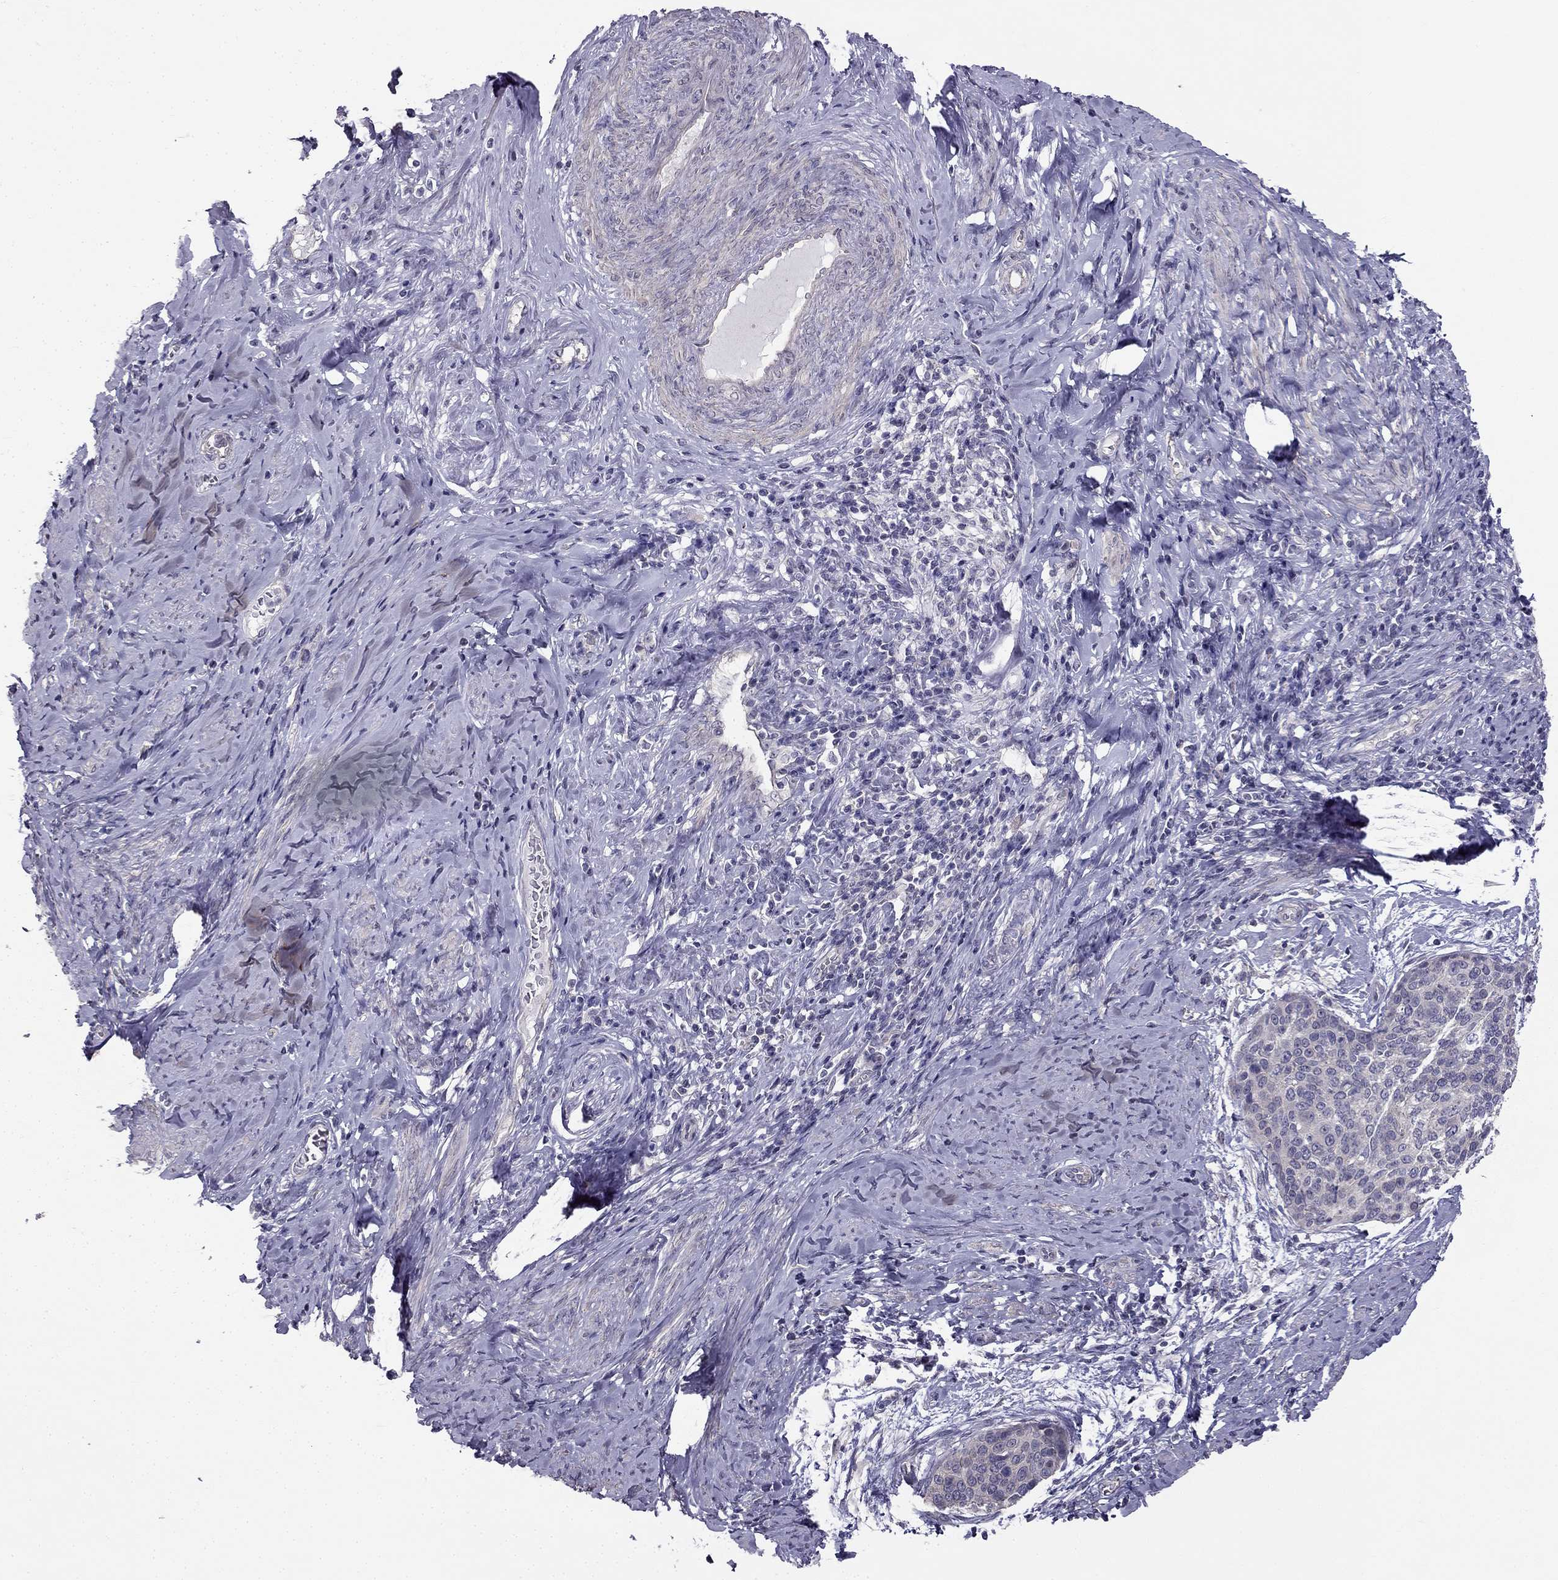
{"staining": {"intensity": "negative", "quantity": "none", "location": "none"}, "tissue": "cervical cancer", "cell_type": "Tumor cells", "image_type": "cancer", "snomed": [{"axis": "morphology", "description": "Squamous cell carcinoma, NOS"}, {"axis": "topography", "description": "Cervix"}], "caption": "A photomicrograph of squamous cell carcinoma (cervical) stained for a protein shows no brown staining in tumor cells. (DAB IHC, high magnification).", "gene": "HSFX1", "patient": {"sex": "female", "age": 69}}